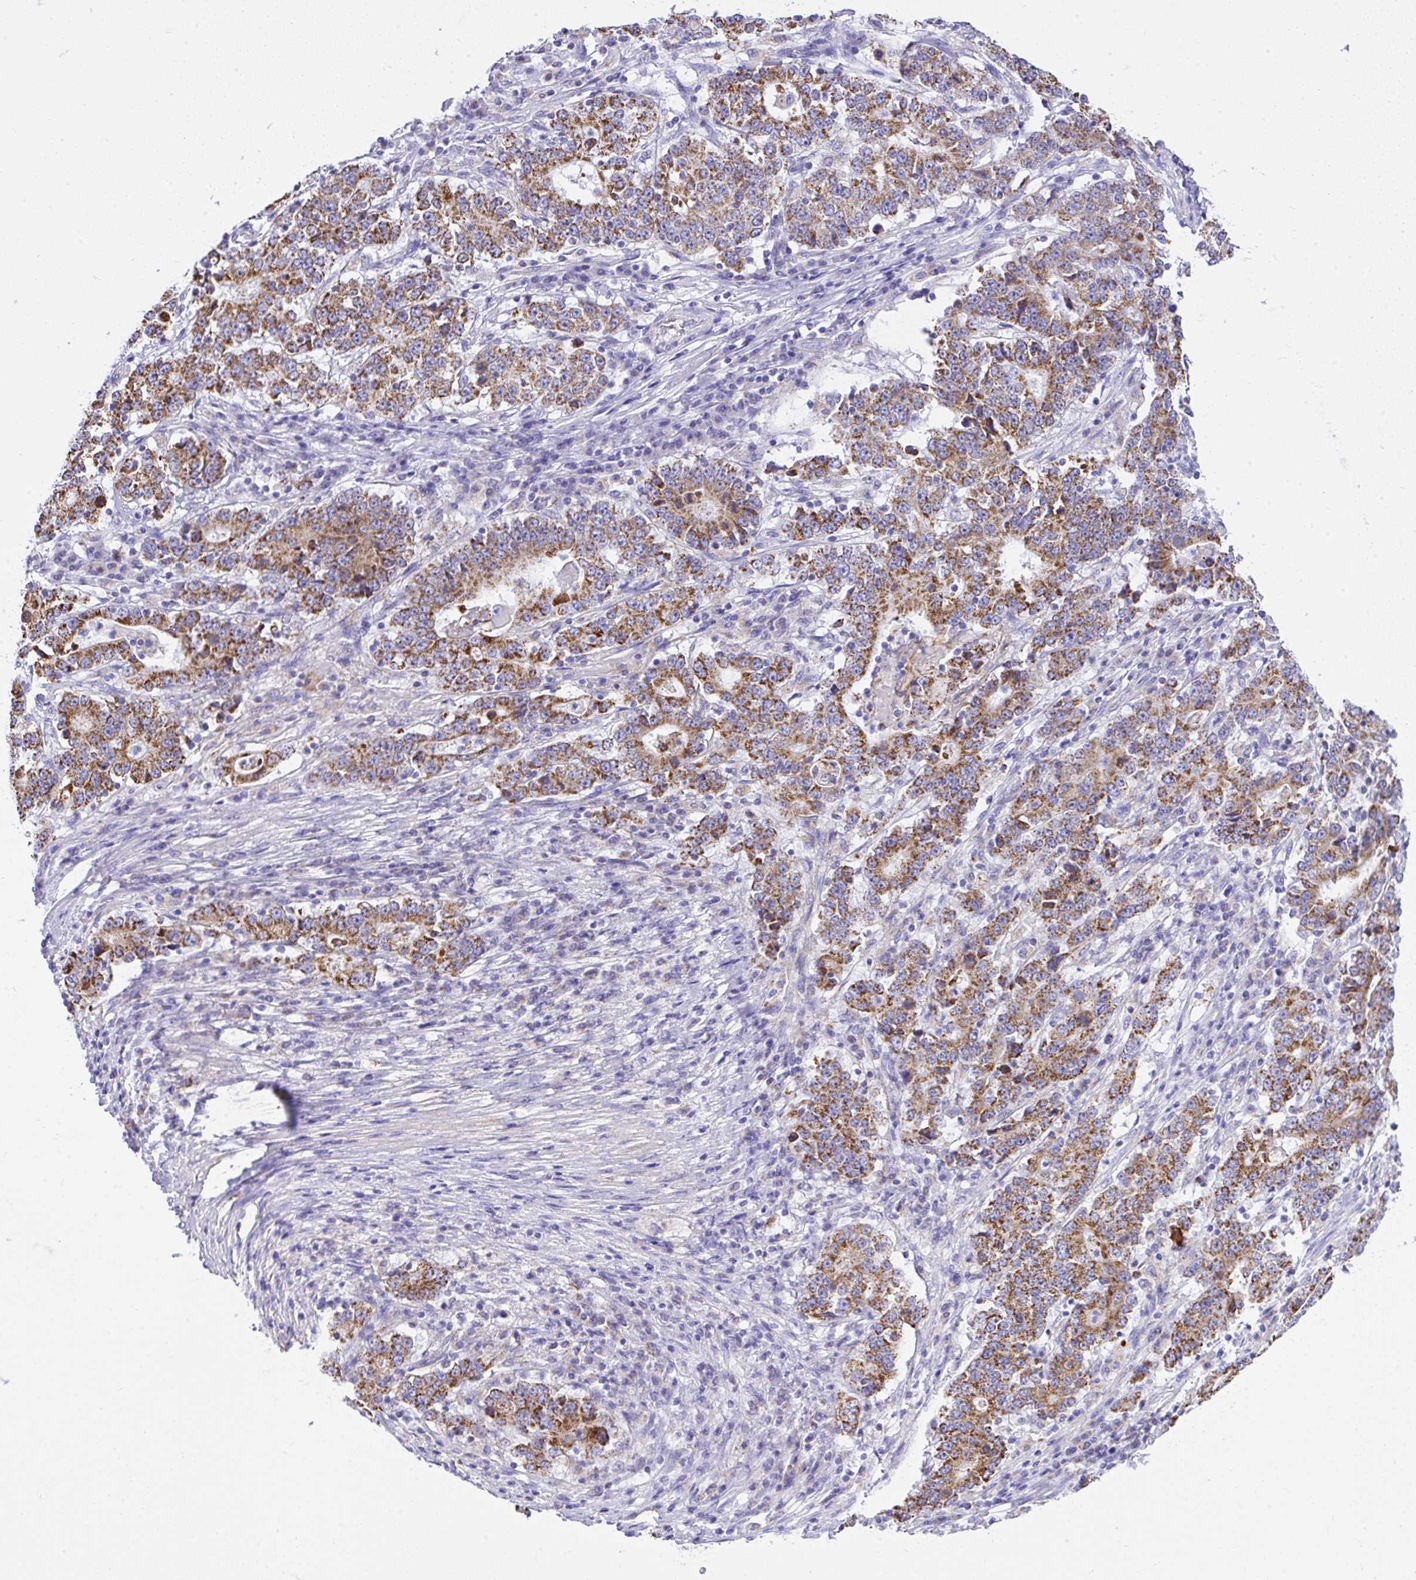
{"staining": {"intensity": "moderate", "quantity": ">75%", "location": "cytoplasmic/membranous"}, "tissue": "stomach cancer", "cell_type": "Tumor cells", "image_type": "cancer", "snomed": [{"axis": "morphology", "description": "Adenocarcinoma, NOS"}, {"axis": "topography", "description": "Stomach"}], "caption": "Tumor cells show moderate cytoplasmic/membranous expression in about >75% of cells in adenocarcinoma (stomach).", "gene": "SLC13A1", "patient": {"sex": "male", "age": 59}}